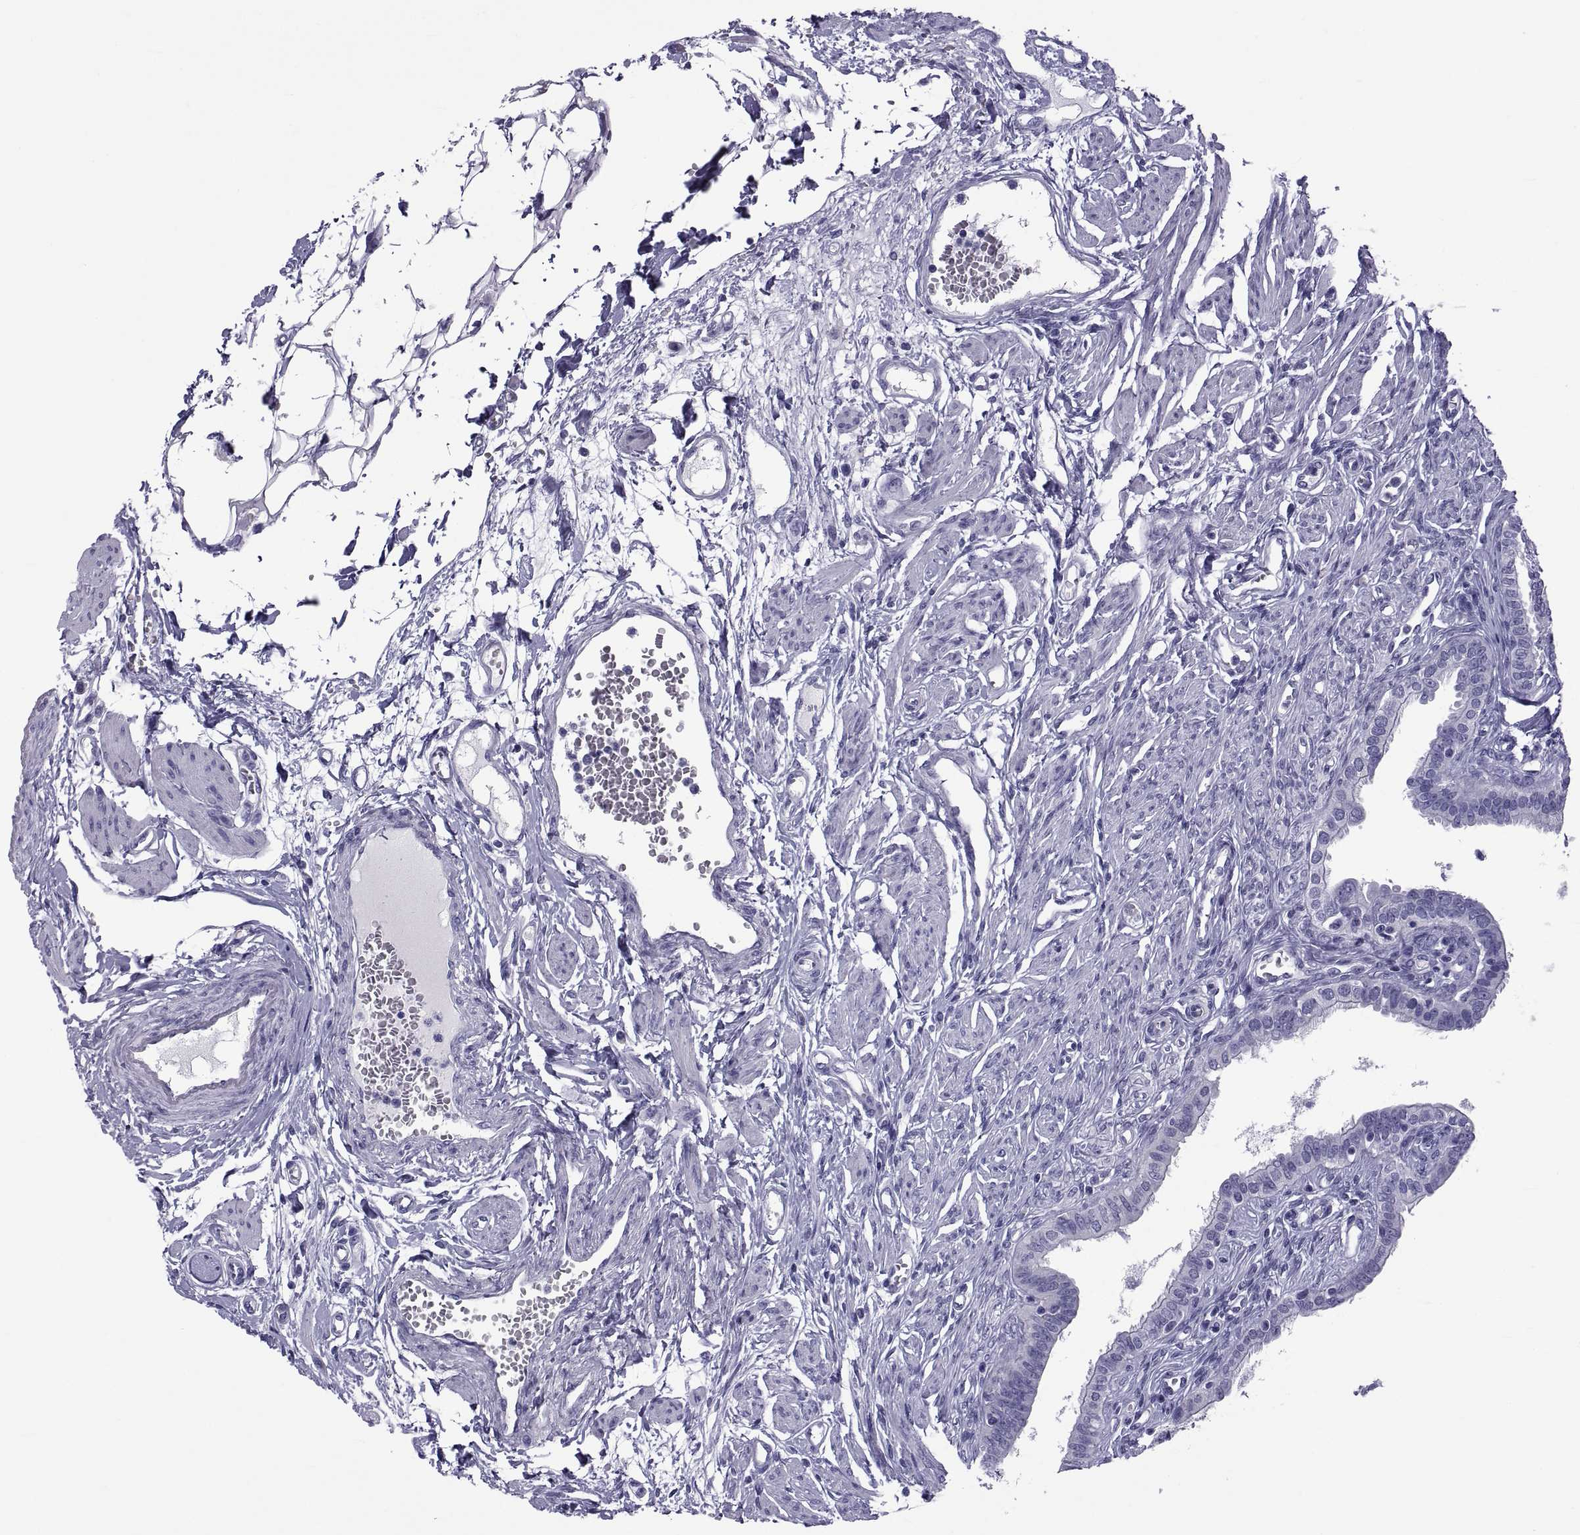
{"staining": {"intensity": "negative", "quantity": "none", "location": "none"}, "tissue": "fallopian tube", "cell_type": "Glandular cells", "image_type": "normal", "snomed": [{"axis": "morphology", "description": "Normal tissue, NOS"}, {"axis": "morphology", "description": "Carcinoma, endometroid"}, {"axis": "topography", "description": "Fallopian tube"}, {"axis": "topography", "description": "Ovary"}], "caption": "Image shows no protein staining in glandular cells of unremarkable fallopian tube. Nuclei are stained in blue.", "gene": "NPTX2", "patient": {"sex": "female", "age": 42}}